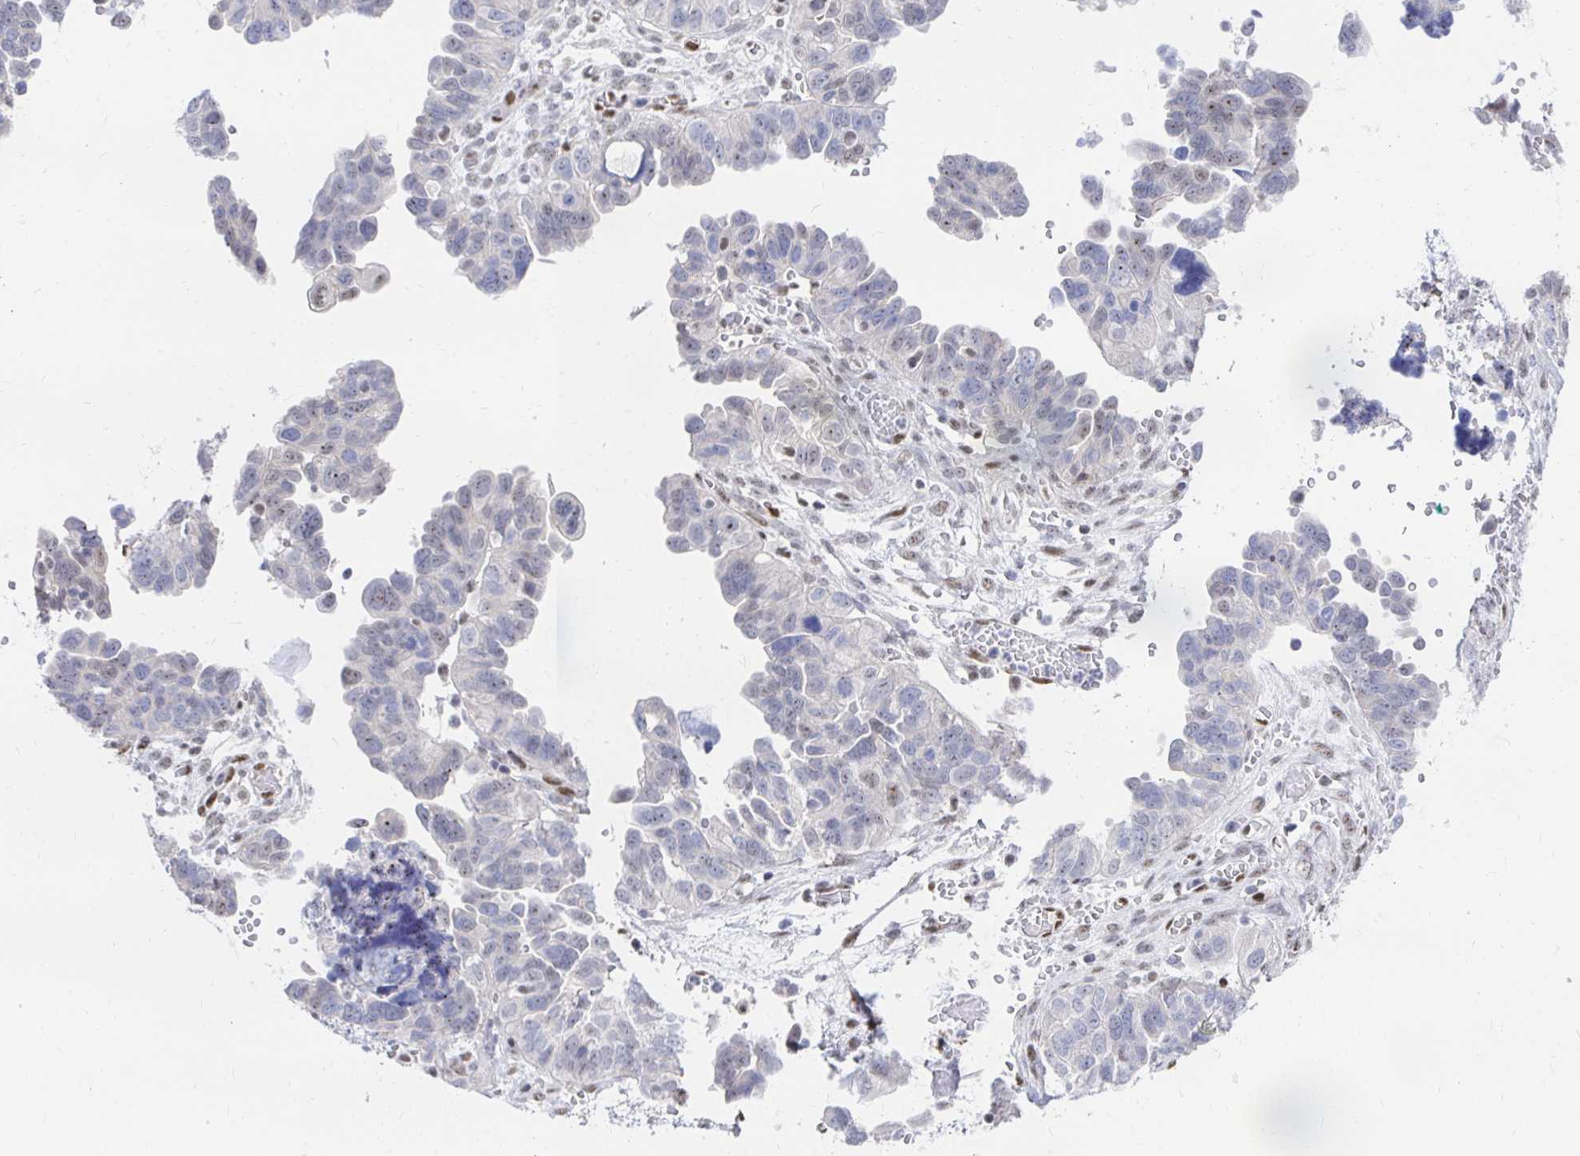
{"staining": {"intensity": "weak", "quantity": "<25%", "location": "nuclear"}, "tissue": "ovarian cancer", "cell_type": "Tumor cells", "image_type": "cancer", "snomed": [{"axis": "morphology", "description": "Cystadenocarcinoma, serous, NOS"}, {"axis": "topography", "description": "Ovary"}], "caption": "This is an immunohistochemistry (IHC) photomicrograph of serous cystadenocarcinoma (ovarian). There is no positivity in tumor cells.", "gene": "CLIC3", "patient": {"sex": "female", "age": 64}}